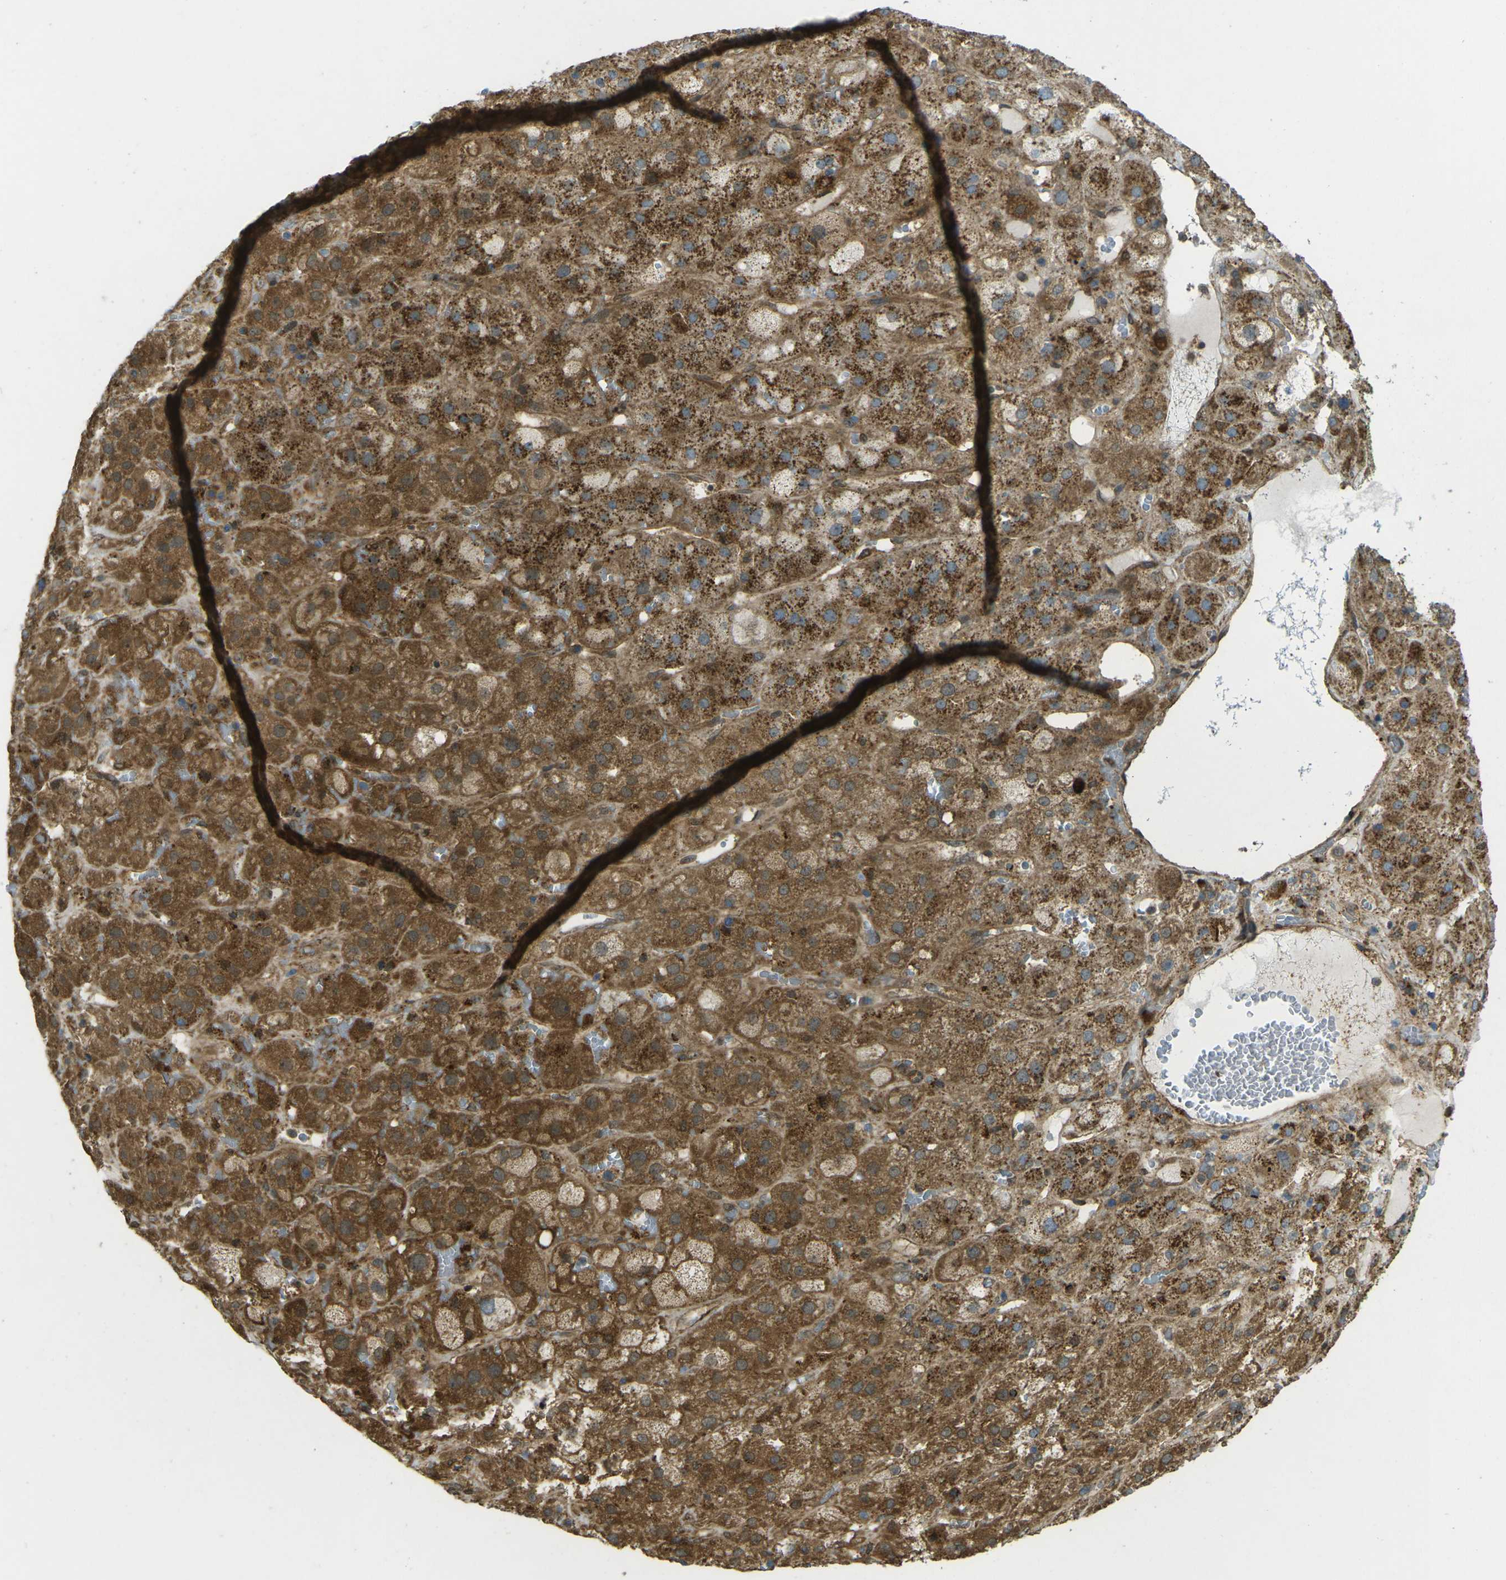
{"staining": {"intensity": "strong", "quantity": ">75%", "location": "cytoplasmic/membranous"}, "tissue": "adrenal gland", "cell_type": "Glandular cells", "image_type": "normal", "snomed": [{"axis": "morphology", "description": "Normal tissue, NOS"}, {"axis": "topography", "description": "Adrenal gland"}], "caption": "IHC (DAB (3,3'-diaminobenzidine)) staining of unremarkable adrenal gland demonstrates strong cytoplasmic/membranous protein positivity in approximately >75% of glandular cells. The protein of interest is shown in brown color, while the nuclei are stained blue.", "gene": "CHMP3", "patient": {"sex": "female", "age": 47}}